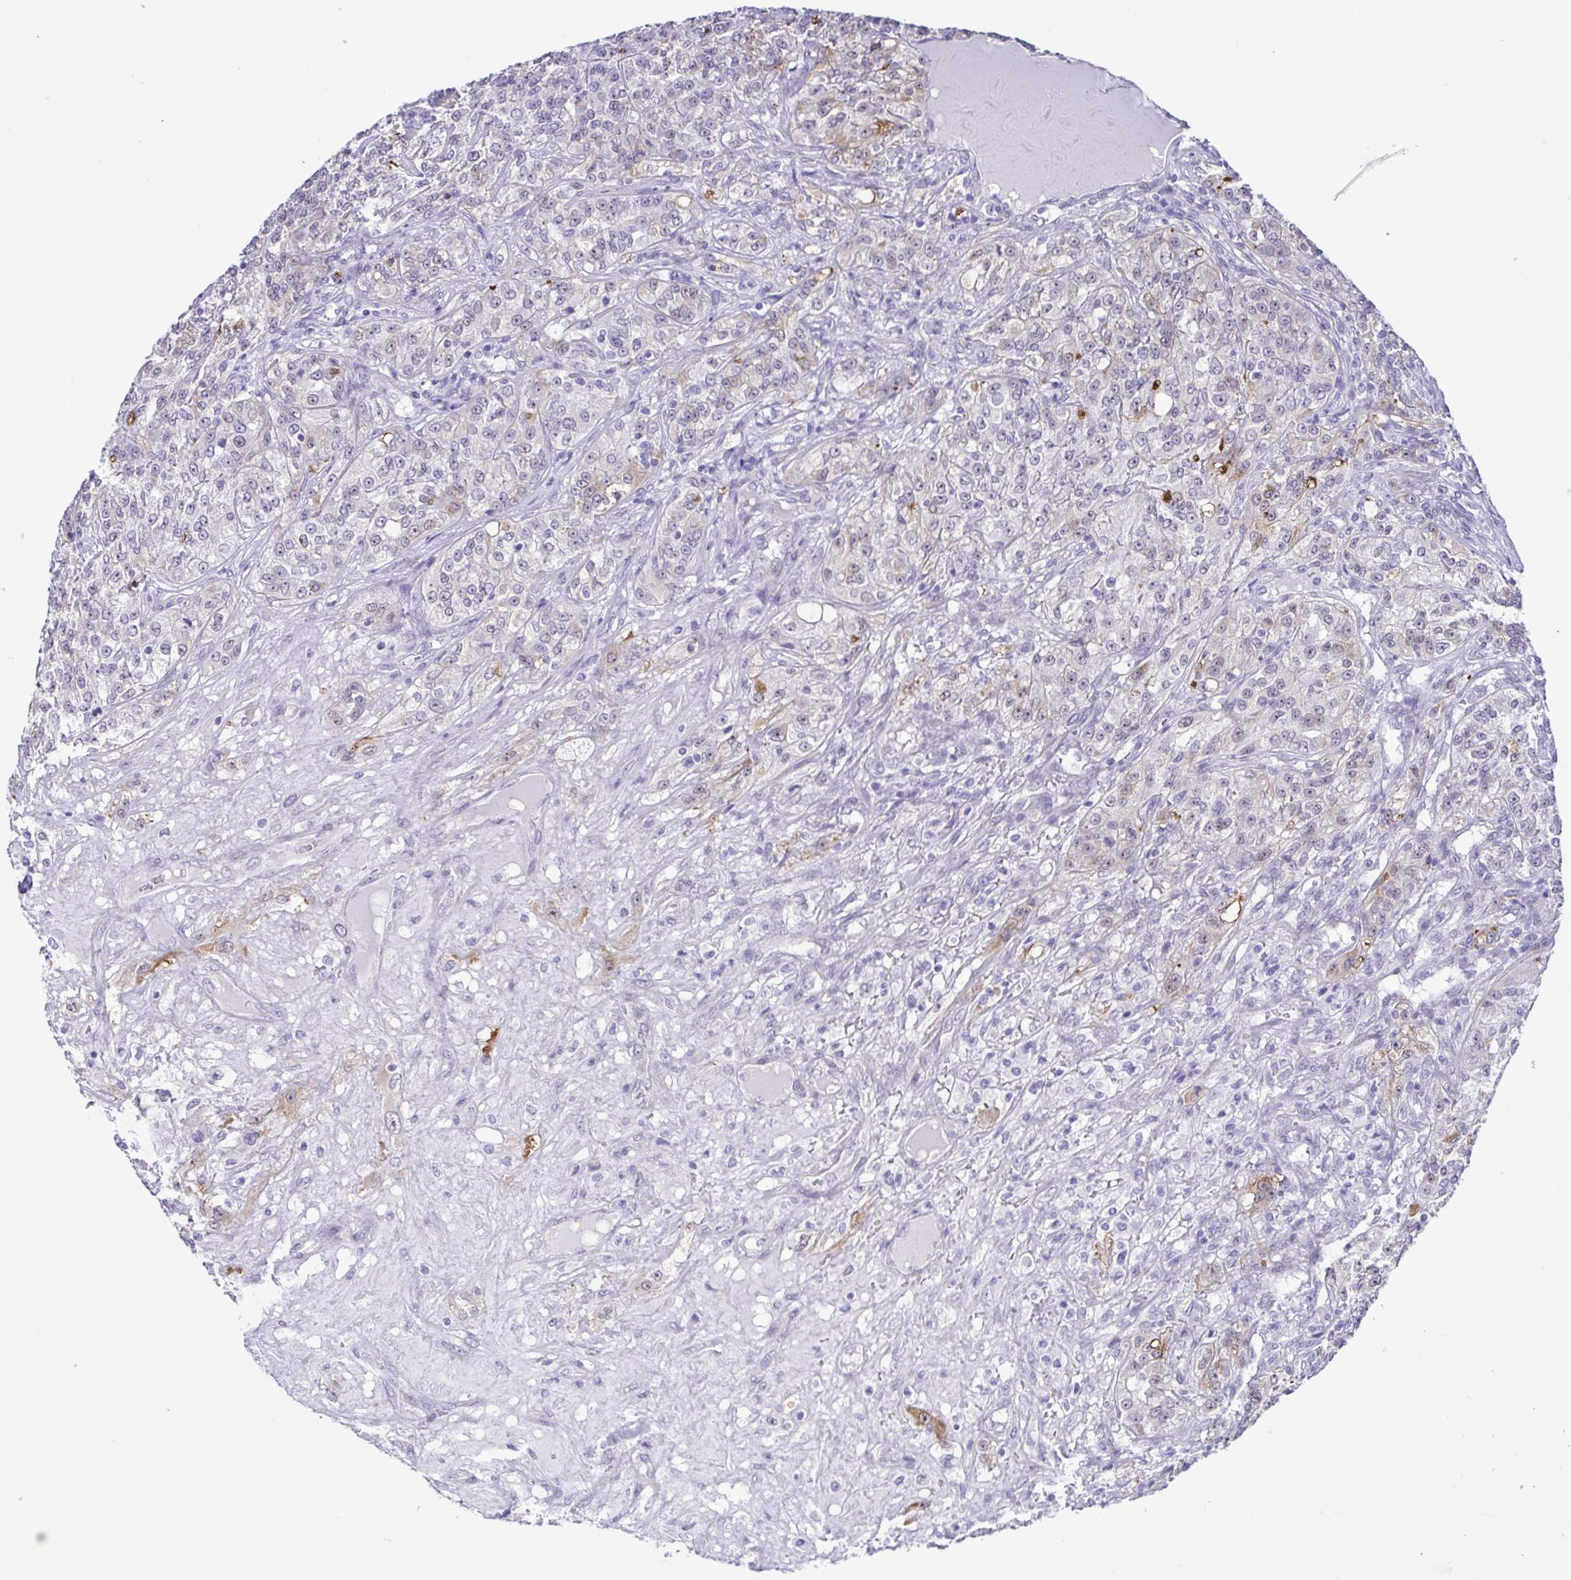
{"staining": {"intensity": "weak", "quantity": "<25%", "location": "cytoplasmic/membranous"}, "tissue": "renal cancer", "cell_type": "Tumor cells", "image_type": "cancer", "snomed": [{"axis": "morphology", "description": "Adenocarcinoma, NOS"}, {"axis": "topography", "description": "Kidney"}], "caption": "The histopathology image exhibits no significant staining in tumor cells of renal cancer.", "gene": "DCLK2", "patient": {"sex": "female", "age": 63}}